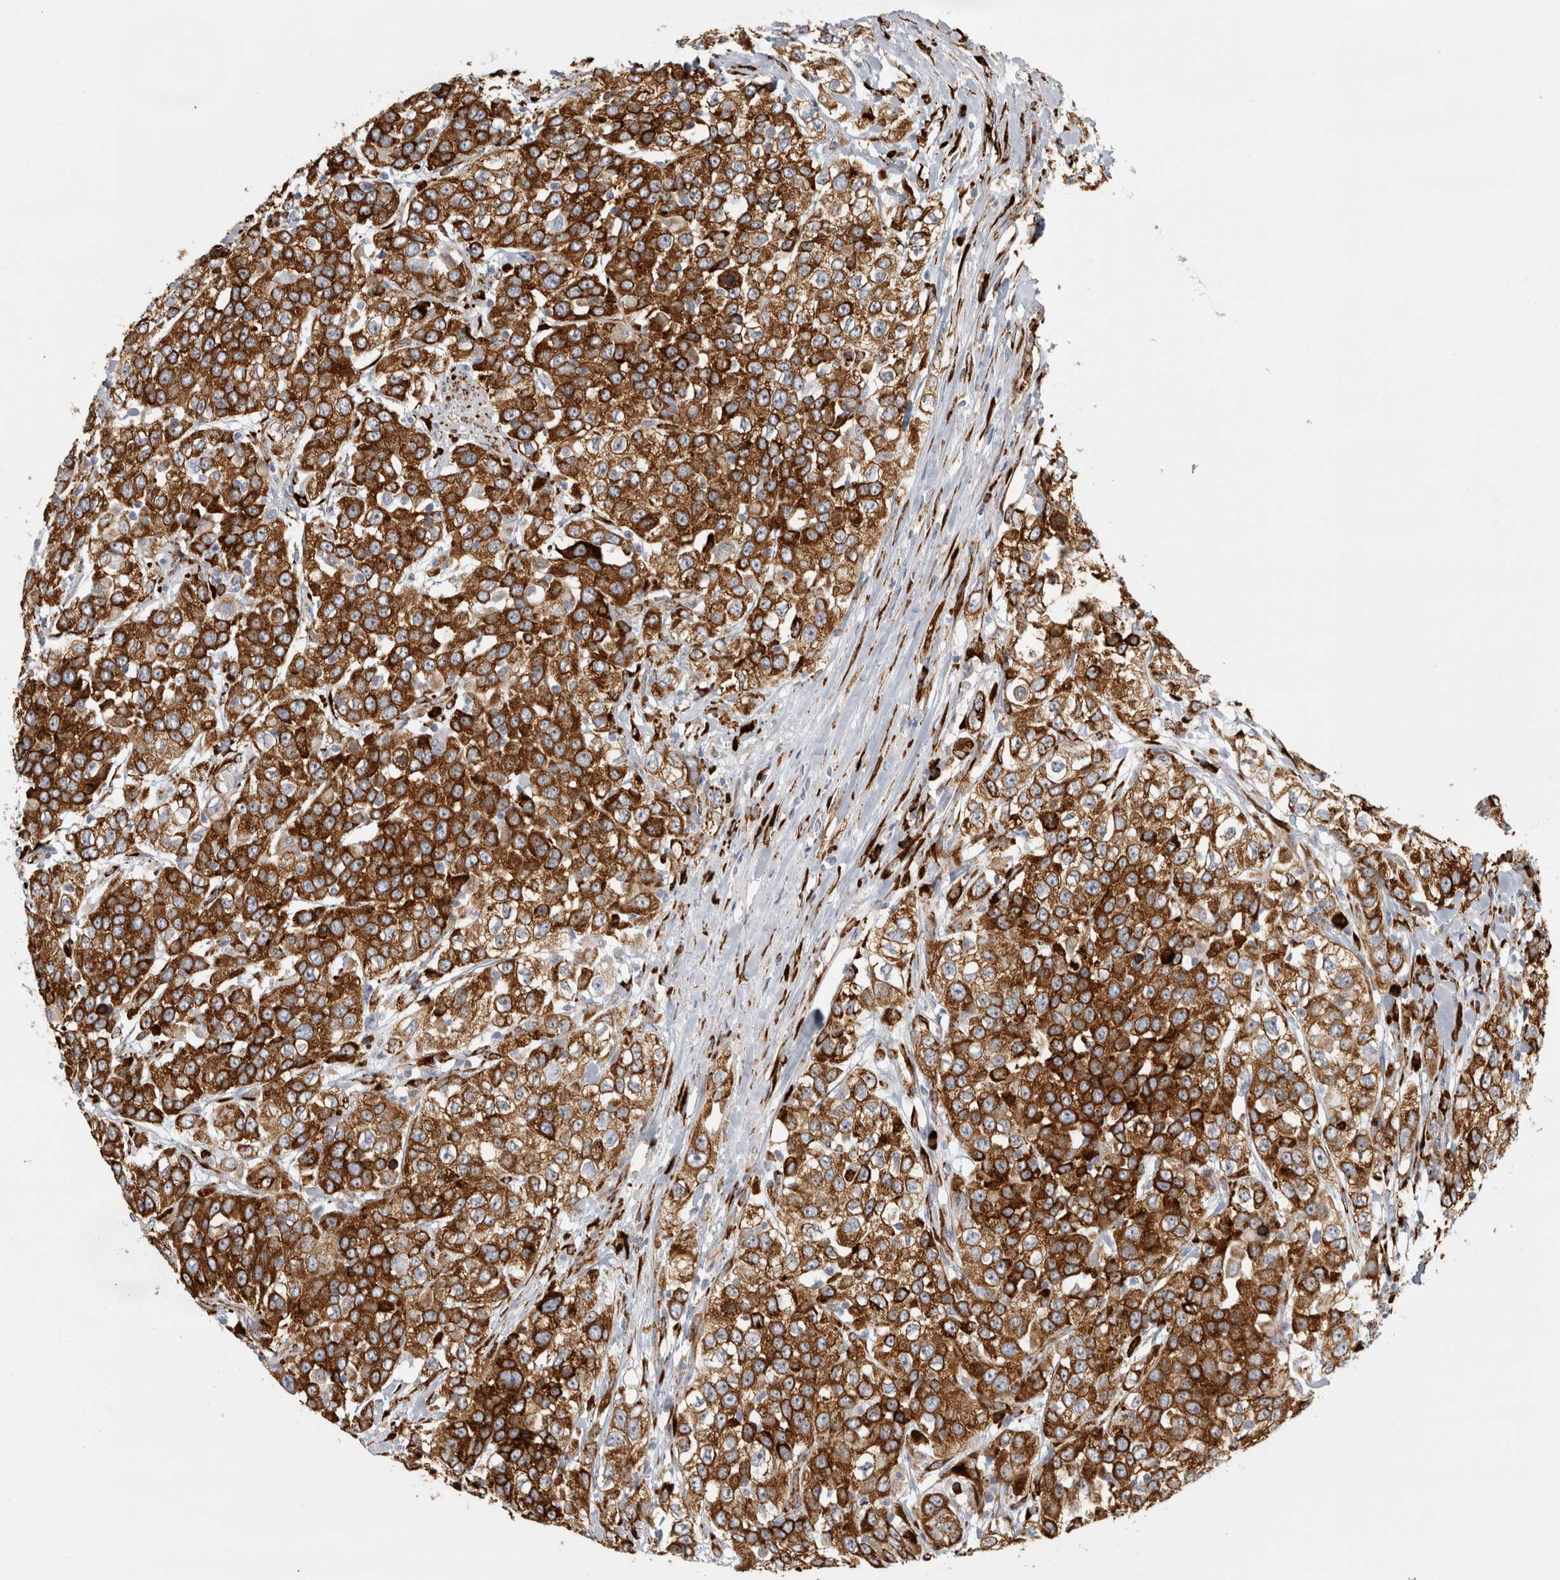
{"staining": {"intensity": "strong", "quantity": ">75%", "location": "cytoplasmic/membranous"}, "tissue": "urothelial cancer", "cell_type": "Tumor cells", "image_type": "cancer", "snomed": [{"axis": "morphology", "description": "Urothelial carcinoma, High grade"}, {"axis": "topography", "description": "Urinary bladder"}], "caption": "High-magnification brightfield microscopy of urothelial cancer stained with DAB (3,3'-diaminobenzidine) (brown) and counterstained with hematoxylin (blue). tumor cells exhibit strong cytoplasmic/membranous positivity is seen in about>75% of cells.", "gene": "OSTN", "patient": {"sex": "female", "age": 80}}